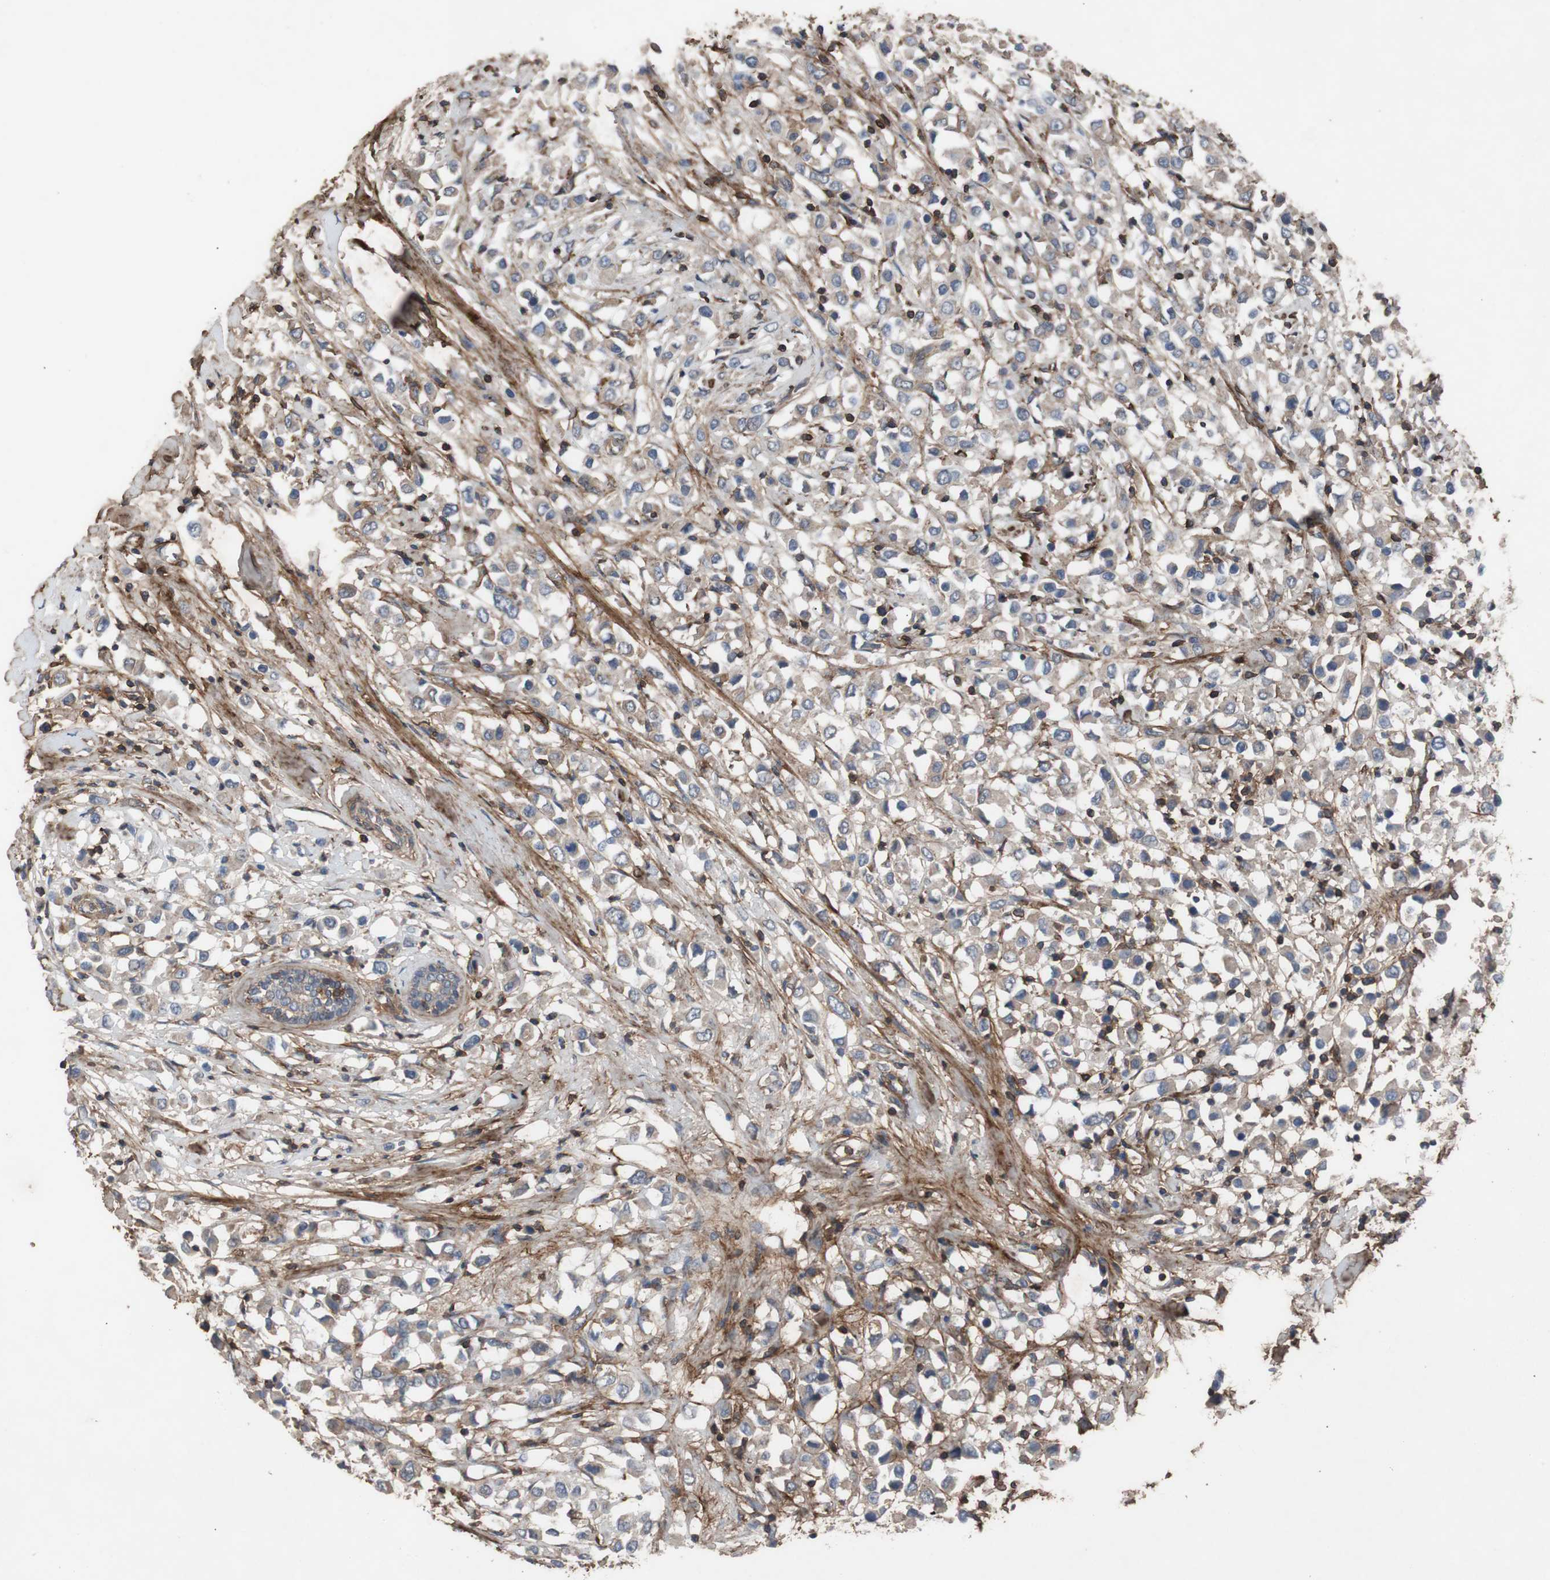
{"staining": {"intensity": "weak", "quantity": "25%-75%", "location": "cytoplasmic/membranous"}, "tissue": "breast cancer", "cell_type": "Tumor cells", "image_type": "cancer", "snomed": [{"axis": "morphology", "description": "Duct carcinoma"}, {"axis": "topography", "description": "Breast"}], "caption": "Invasive ductal carcinoma (breast) stained for a protein demonstrates weak cytoplasmic/membranous positivity in tumor cells.", "gene": "COL6A2", "patient": {"sex": "female", "age": 61}}